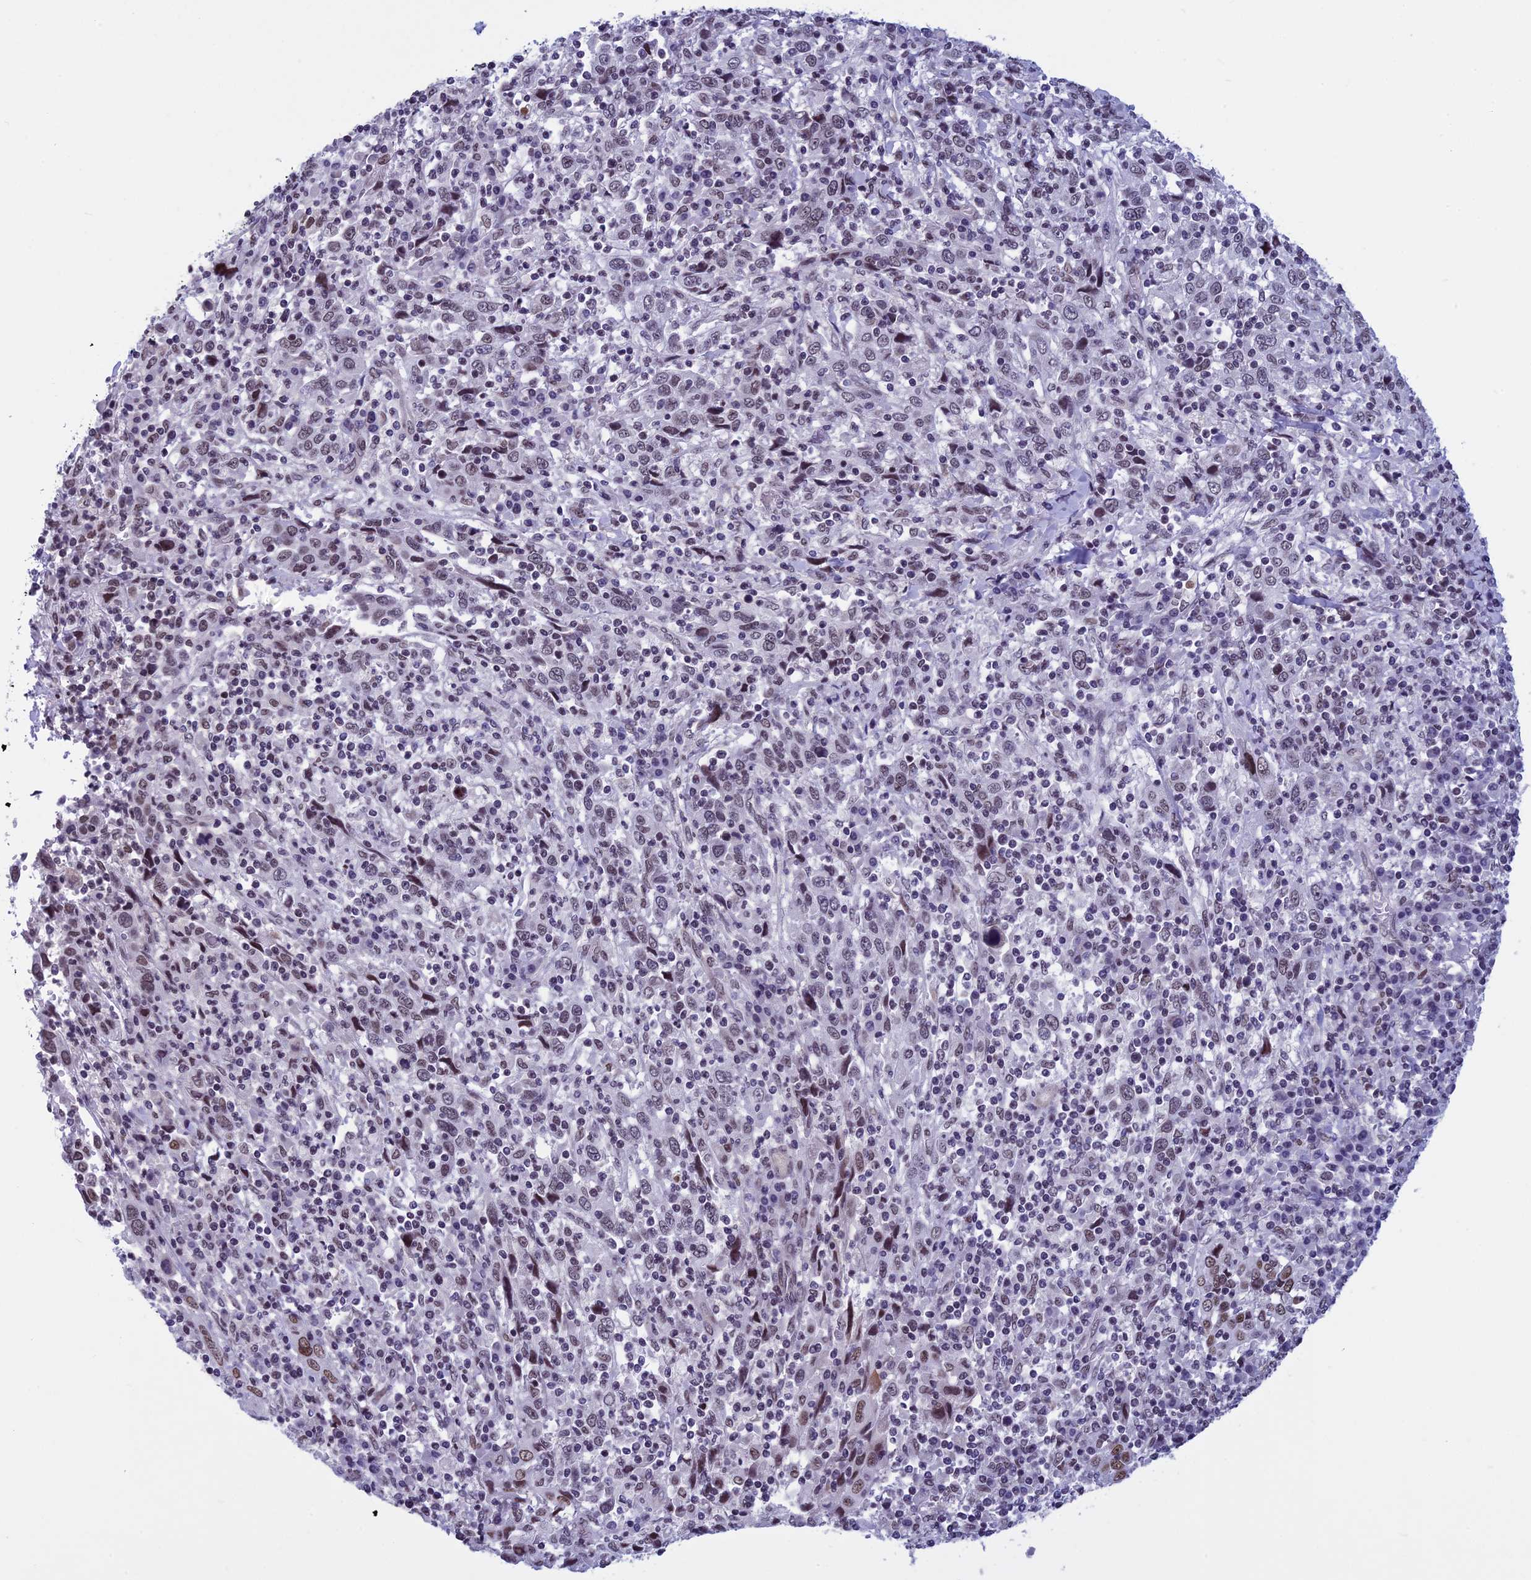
{"staining": {"intensity": "moderate", "quantity": "25%-75%", "location": "nuclear"}, "tissue": "cervical cancer", "cell_type": "Tumor cells", "image_type": "cancer", "snomed": [{"axis": "morphology", "description": "Squamous cell carcinoma, NOS"}, {"axis": "topography", "description": "Cervix"}], "caption": "Brown immunohistochemical staining in cervical squamous cell carcinoma exhibits moderate nuclear expression in approximately 25%-75% of tumor cells.", "gene": "NIPBL", "patient": {"sex": "female", "age": 46}}